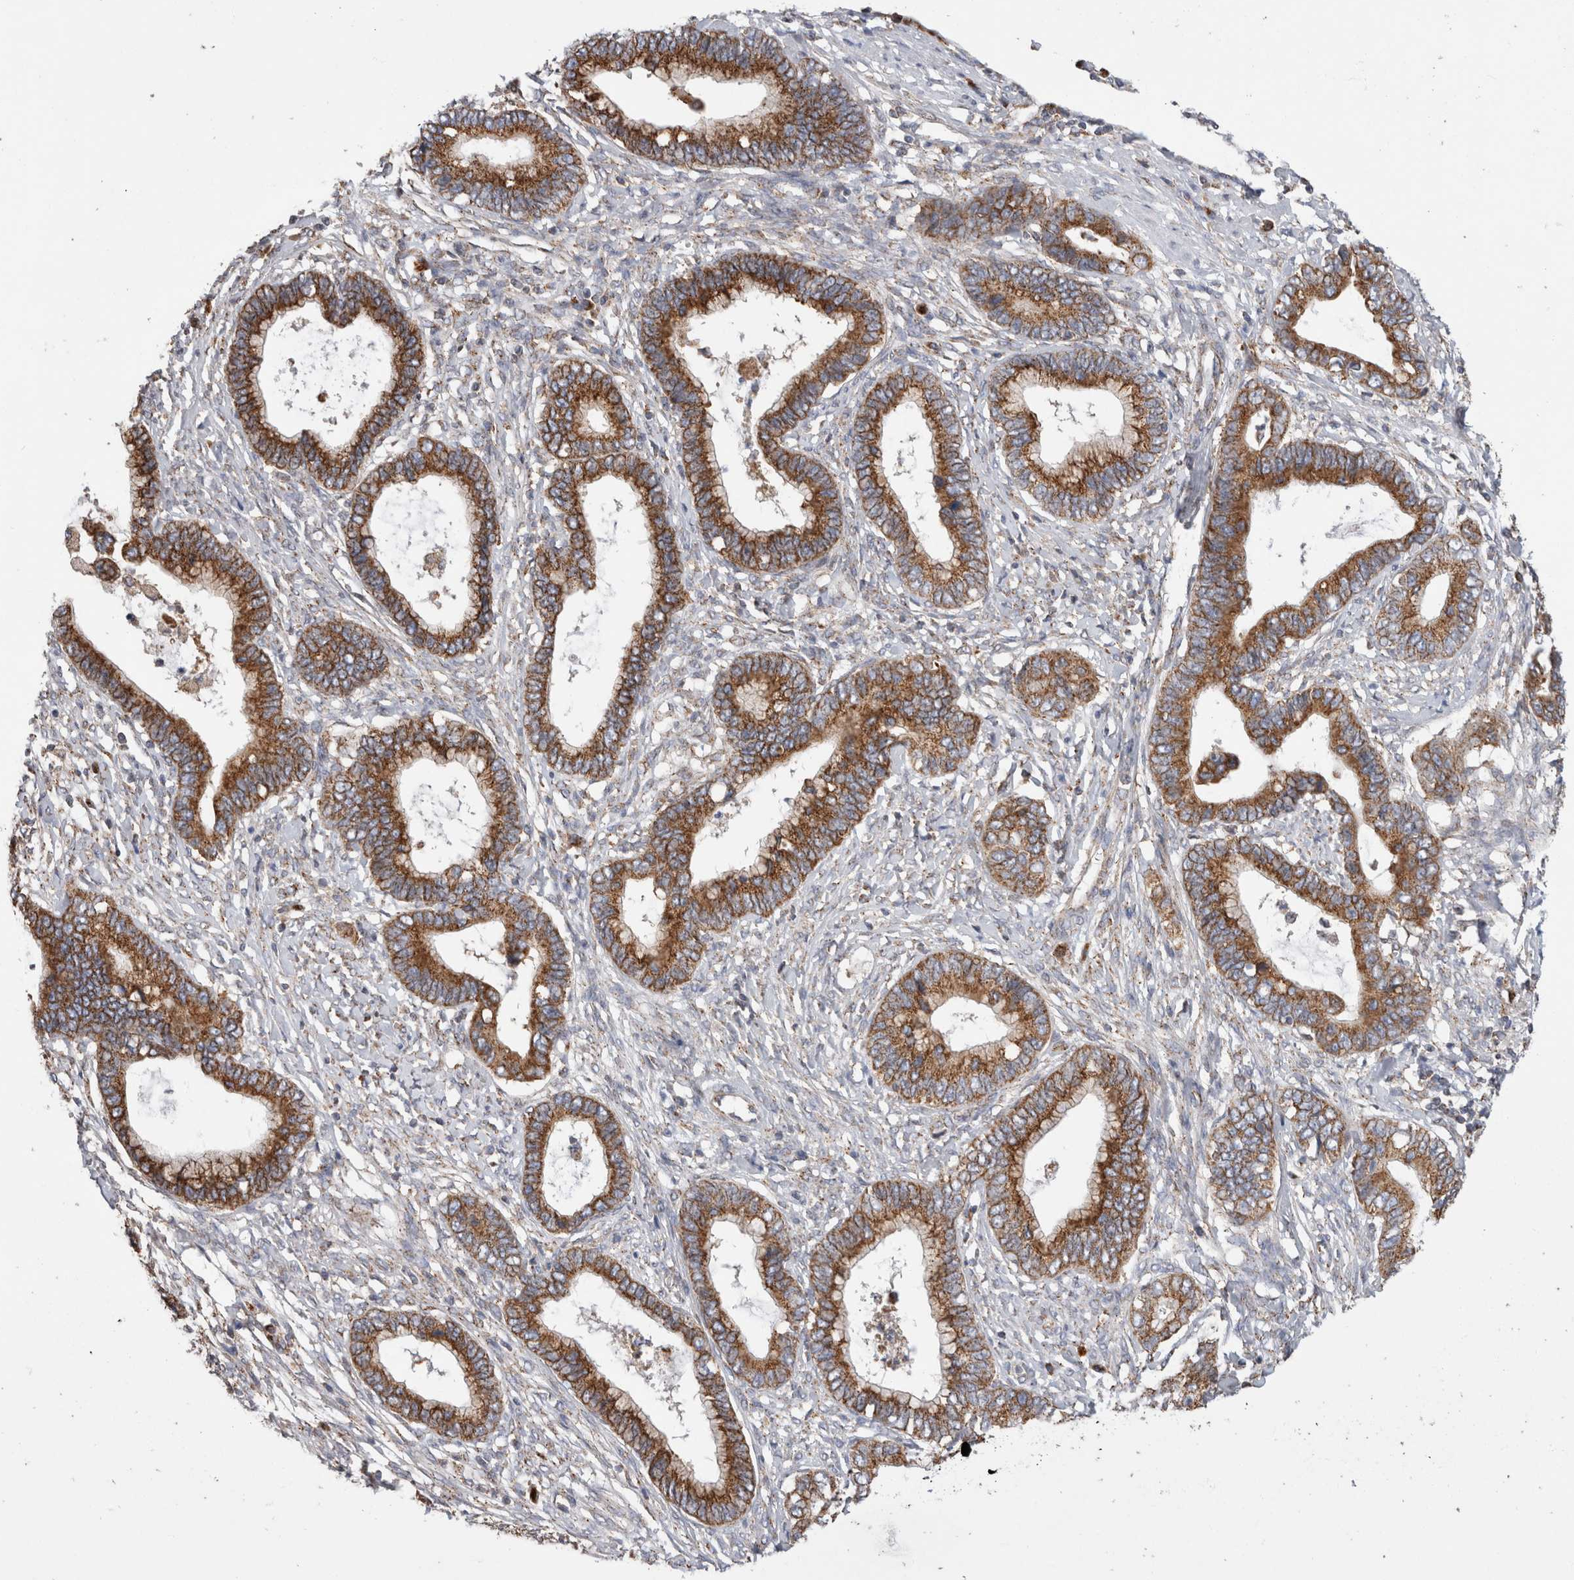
{"staining": {"intensity": "moderate", "quantity": ">75%", "location": "cytoplasmic/membranous"}, "tissue": "cervical cancer", "cell_type": "Tumor cells", "image_type": "cancer", "snomed": [{"axis": "morphology", "description": "Adenocarcinoma, NOS"}, {"axis": "topography", "description": "Cervix"}], "caption": "Cervical cancer (adenocarcinoma) stained with DAB (3,3'-diaminobenzidine) immunohistochemistry (IHC) exhibits medium levels of moderate cytoplasmic/membranous staining in approximately >75% of tumor cells. (Stains: DAB (3,3'-diaminobenzidine) in brown, nuclei in blue, Microscopy: brightfield microscopy at high magnification).", "gene": "IARS2", "patient": {"sex": "female", "age": 44}}